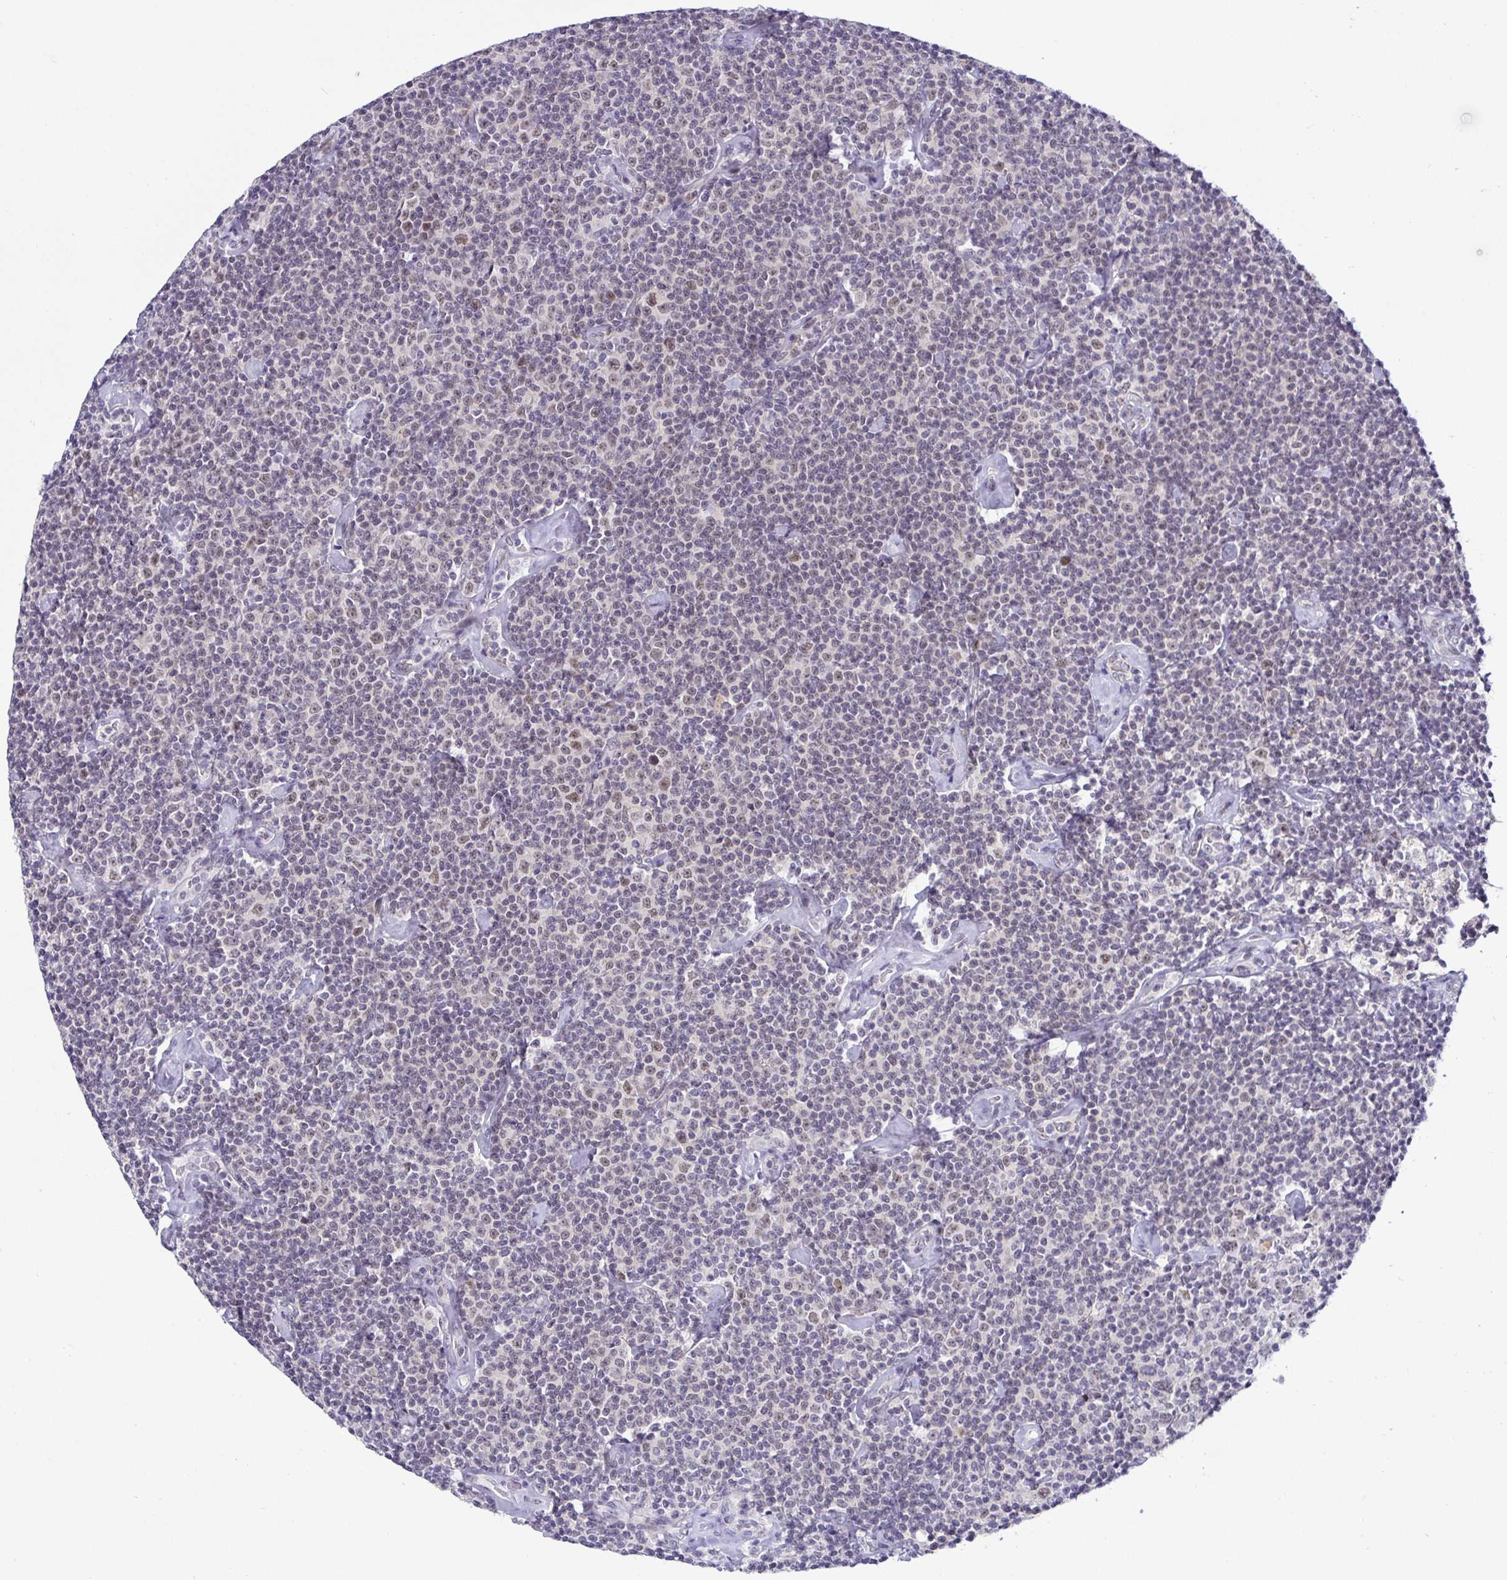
{"staining": {"intensity": "weak", "quantity": "25%-75%", "location": "nuclear"}, "tissue": "lymphoma", "cell_type": "Tumor cells", "image_type": "cancer", "snomed": [{"axis": "morphology", "description": "Malignant lymphoma, non-Hodgkin's type, Low grade"}, {"axis": "topography", "description": "Lymph node"}], "caption": "IHC of lymphoma reveals low levels of weak nuclear positivity in about 25%-75% of tumor cells.", "gene": "NUP188", "patient": {"sex": "male", "age": 81}}